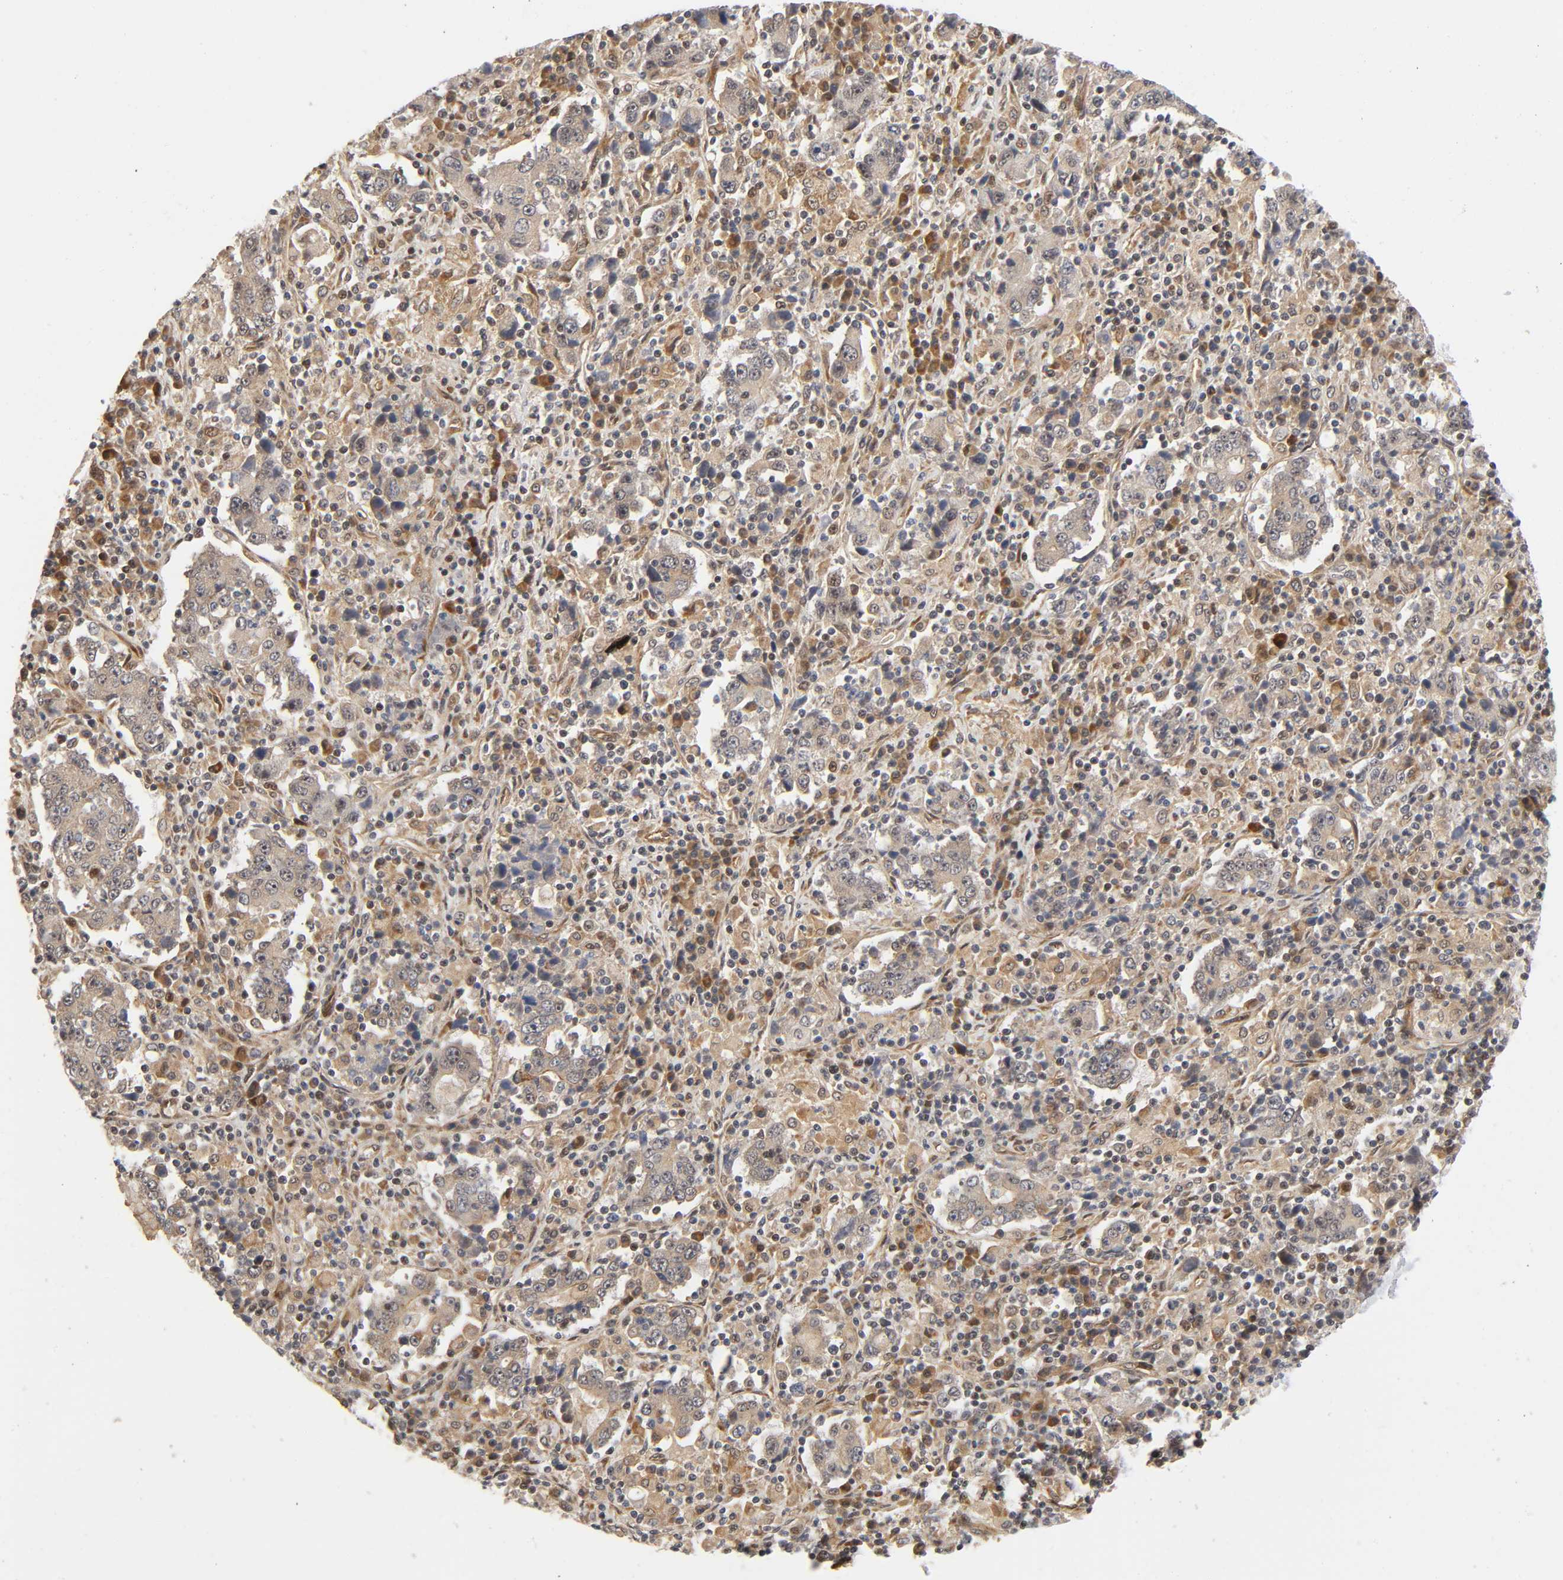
{"staining": {"intensity": "weak", "quantity": ">75%", "location": "cytoplasmic/membranous"}, "tissue": "stomach cancer", "cell_type": "Tumor cells", "image_type": "cancer", "snomed": [{"axis": "morphology", "description": "Normal tissue, NOS"}, {"axis": "morphology", "description": "Adenocarcinoma, NOS"}, {"axis": "topography", "description": "Stomach, upper"}, {"axis": "topography", "description": "Stomach"}], "caption": "Adenocarcinoma (stomach) tissue displays weak cytoplasmic/membranous positivity in about >75% of tumor cells (IHC, brightfield microscopy, high magnification).", "gene": "IQCJ-SCHIP1", "patient": {"sex": "male", "age": 59}}